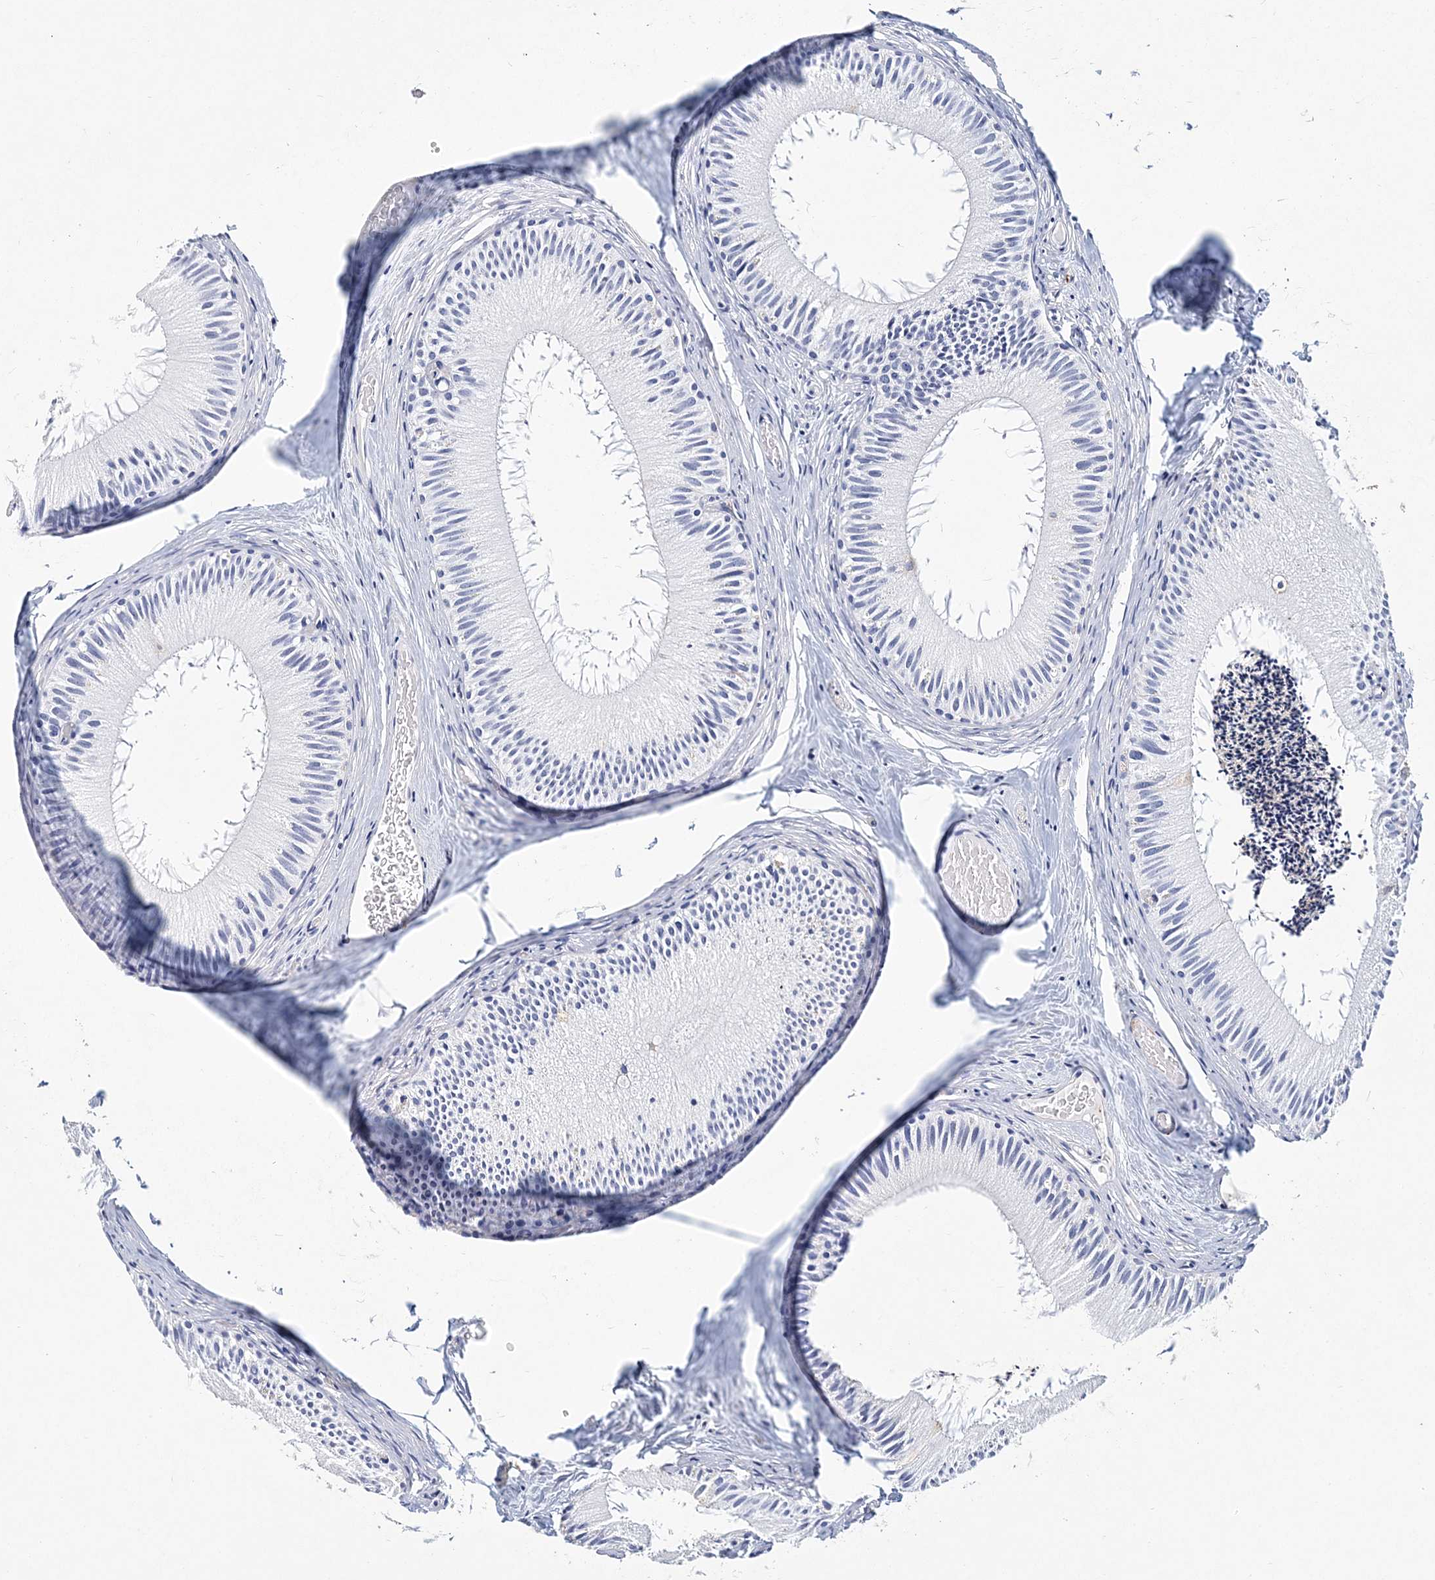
{"staining": {"intensity": "negative", "quantity": "none", "location": "none"}, "tissue": "epididymis", "cell_type": "Glandular cells", "image_type": "normal", "snomed": [{"axis": "morphology", "description": "Normal tissue, NOS"}, {"axis": "topography", "description": "Epididymis"}], "caption": "Immunohistochemistry of unremarkable human epididymis shows no positivity in glandular cells. Brightfield microscopy of immunohistochemistry (IHC) stained with DAB (brown) and hematoxylin (blue), captured at high magnification.", "gene": "ITGA2B", "patient": {"sex": "male", "age": 50}}